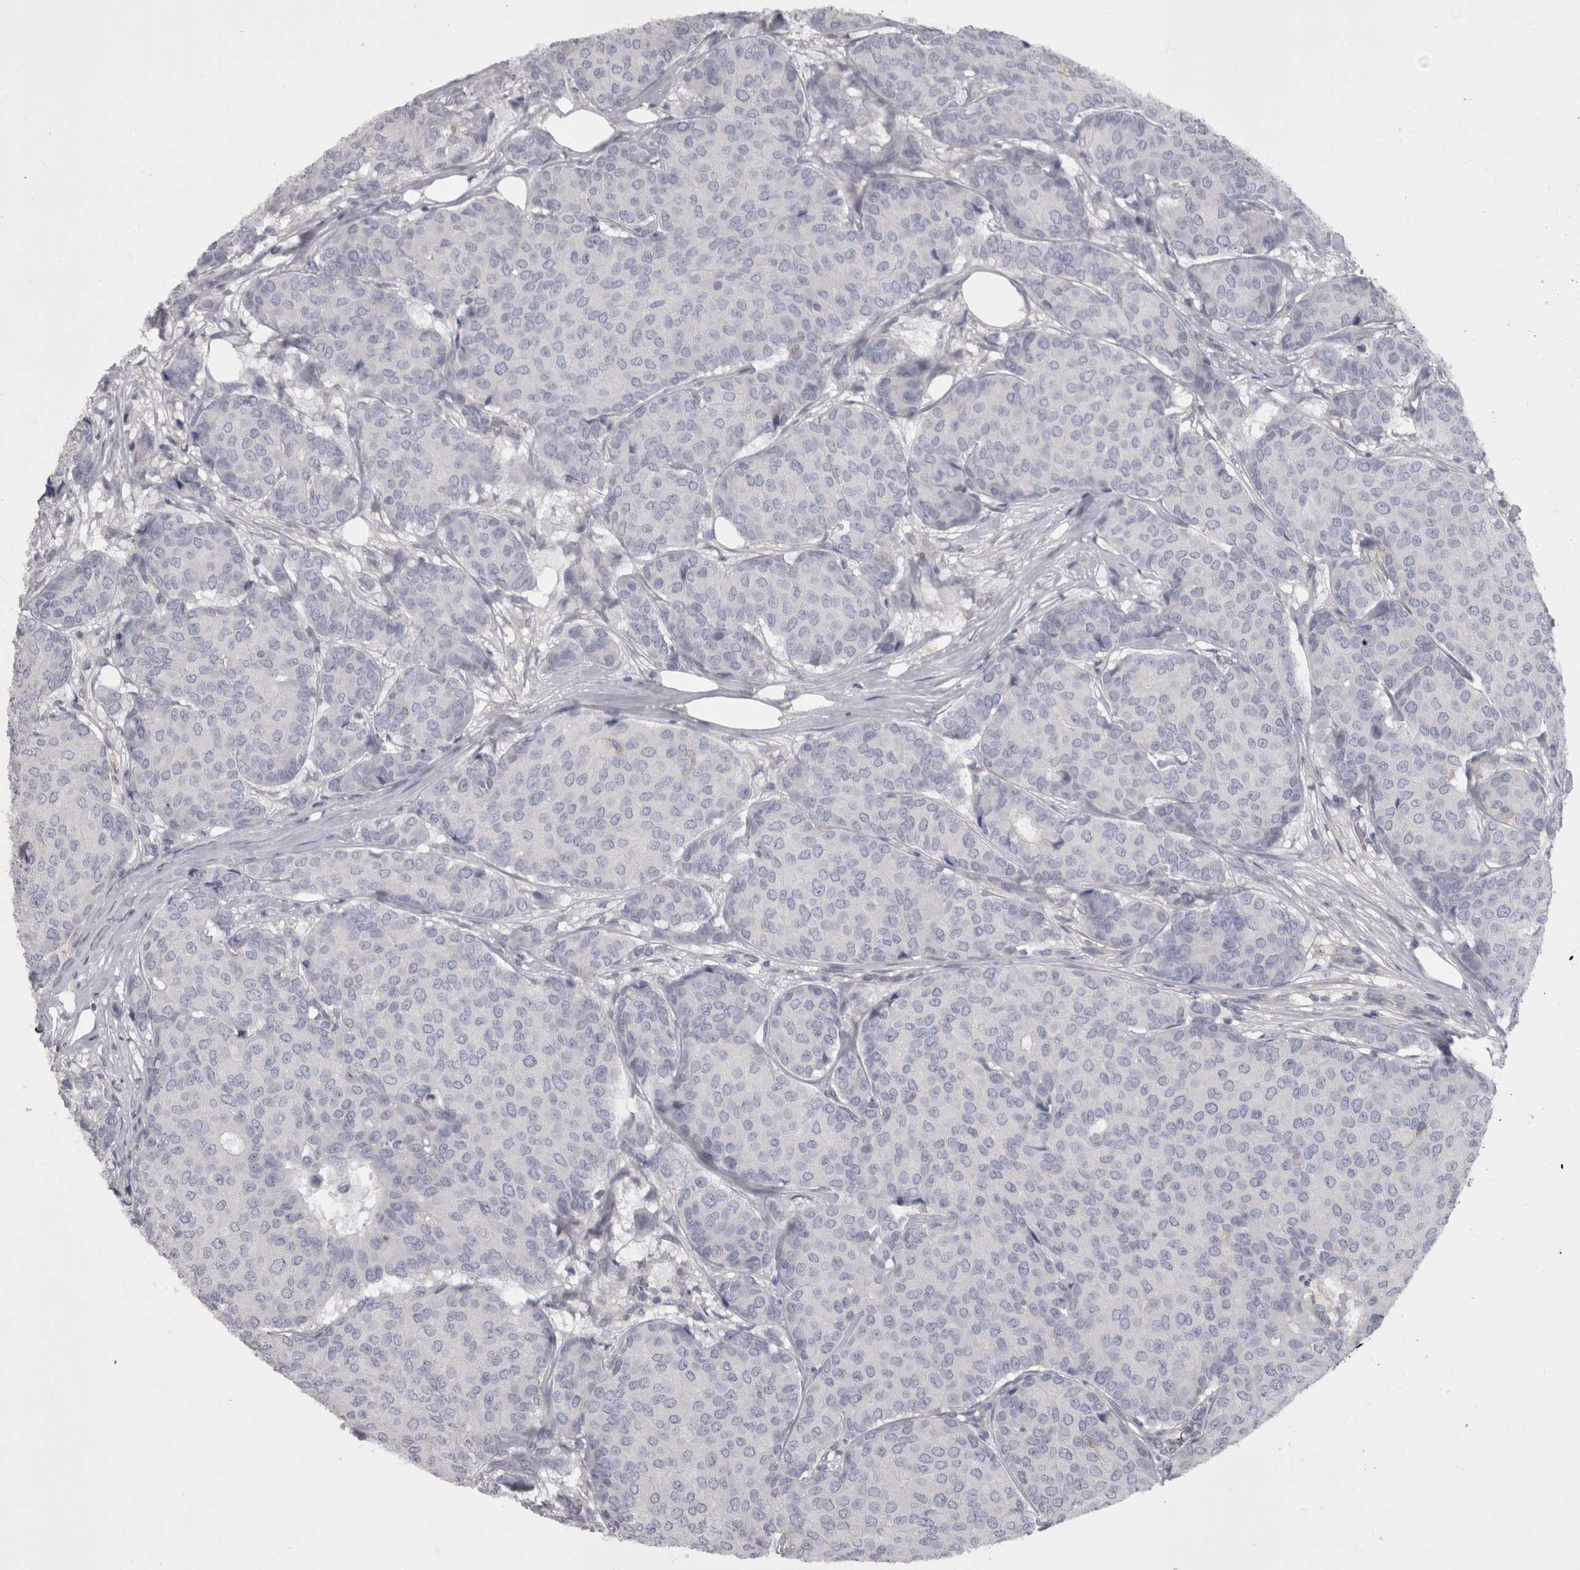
{"staining": {"intensity": "negative", "quantity": "none", "location": "none"}, "tissue": "breast cancer", "cell_type": "Tumor cells", "image_type": "cancer", "snomed": [{"axis": "morphology", "description": "Duct carcinoma"}, {"axis": "topography", "description": "Breast"}], "caption": "Tumor cells show no significant expression in breast cancer (intraductal carcinoma).", "gene": "CAMK2D", "patient": {"sex": "female", "age": 75}}